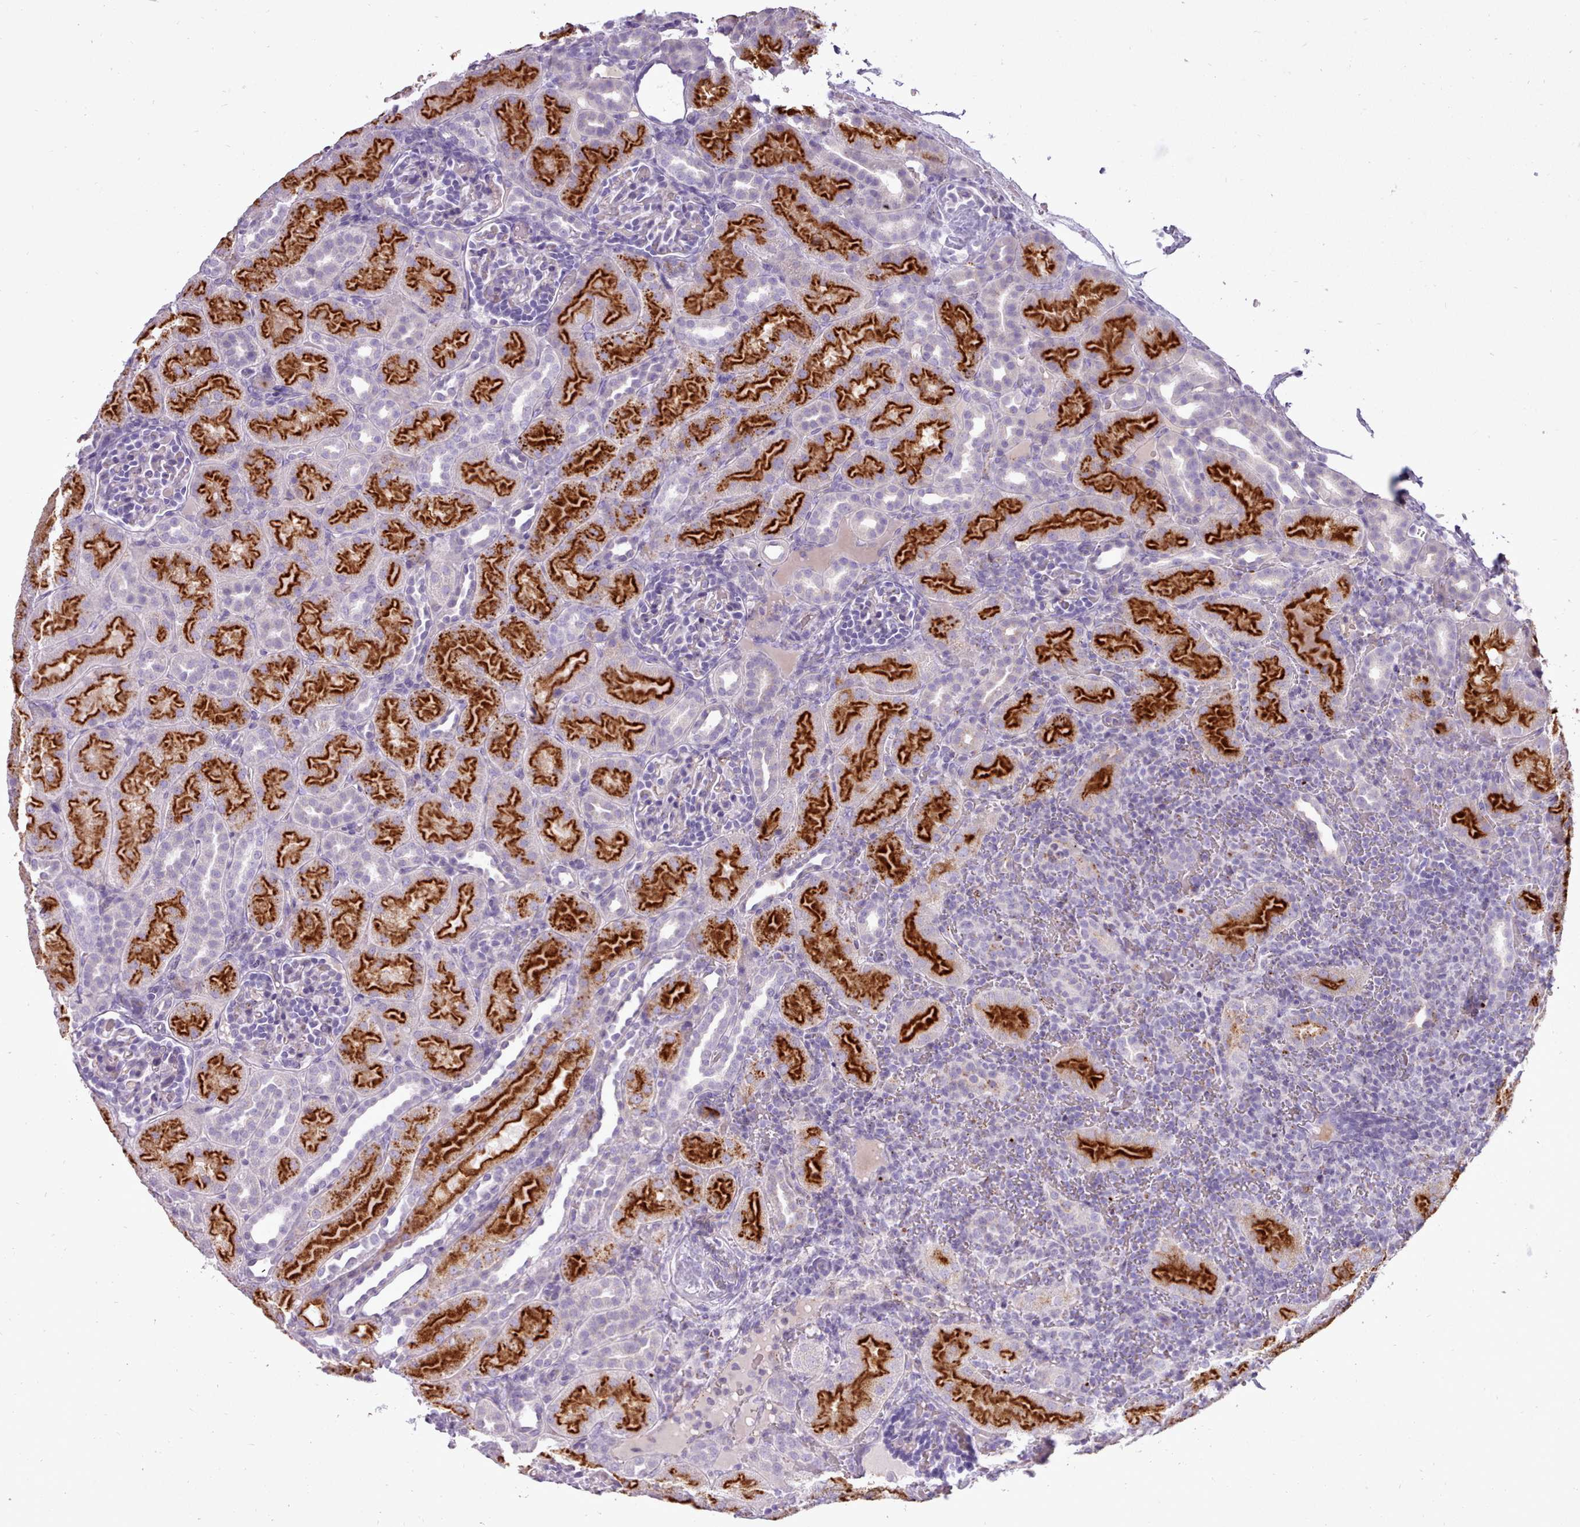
{"staining": {"intensity": "negative", "quantity": "none", "location": "none"}, "tissue": "kidney", "cell_type": "Cells in glomeruli", "image_type": "normal", "snomed": [{"axis": "morphology", "description": "Normal tissue, NOS"}, {"axis": "topography", "description": "Kidney"}], "caption": "Immunohistochemical staining of unremarkable human kidney displays no significant positivity in cells in glomeruli.", "gene": "ATRAID", "patient": {"sex": "male", "age": 1}}